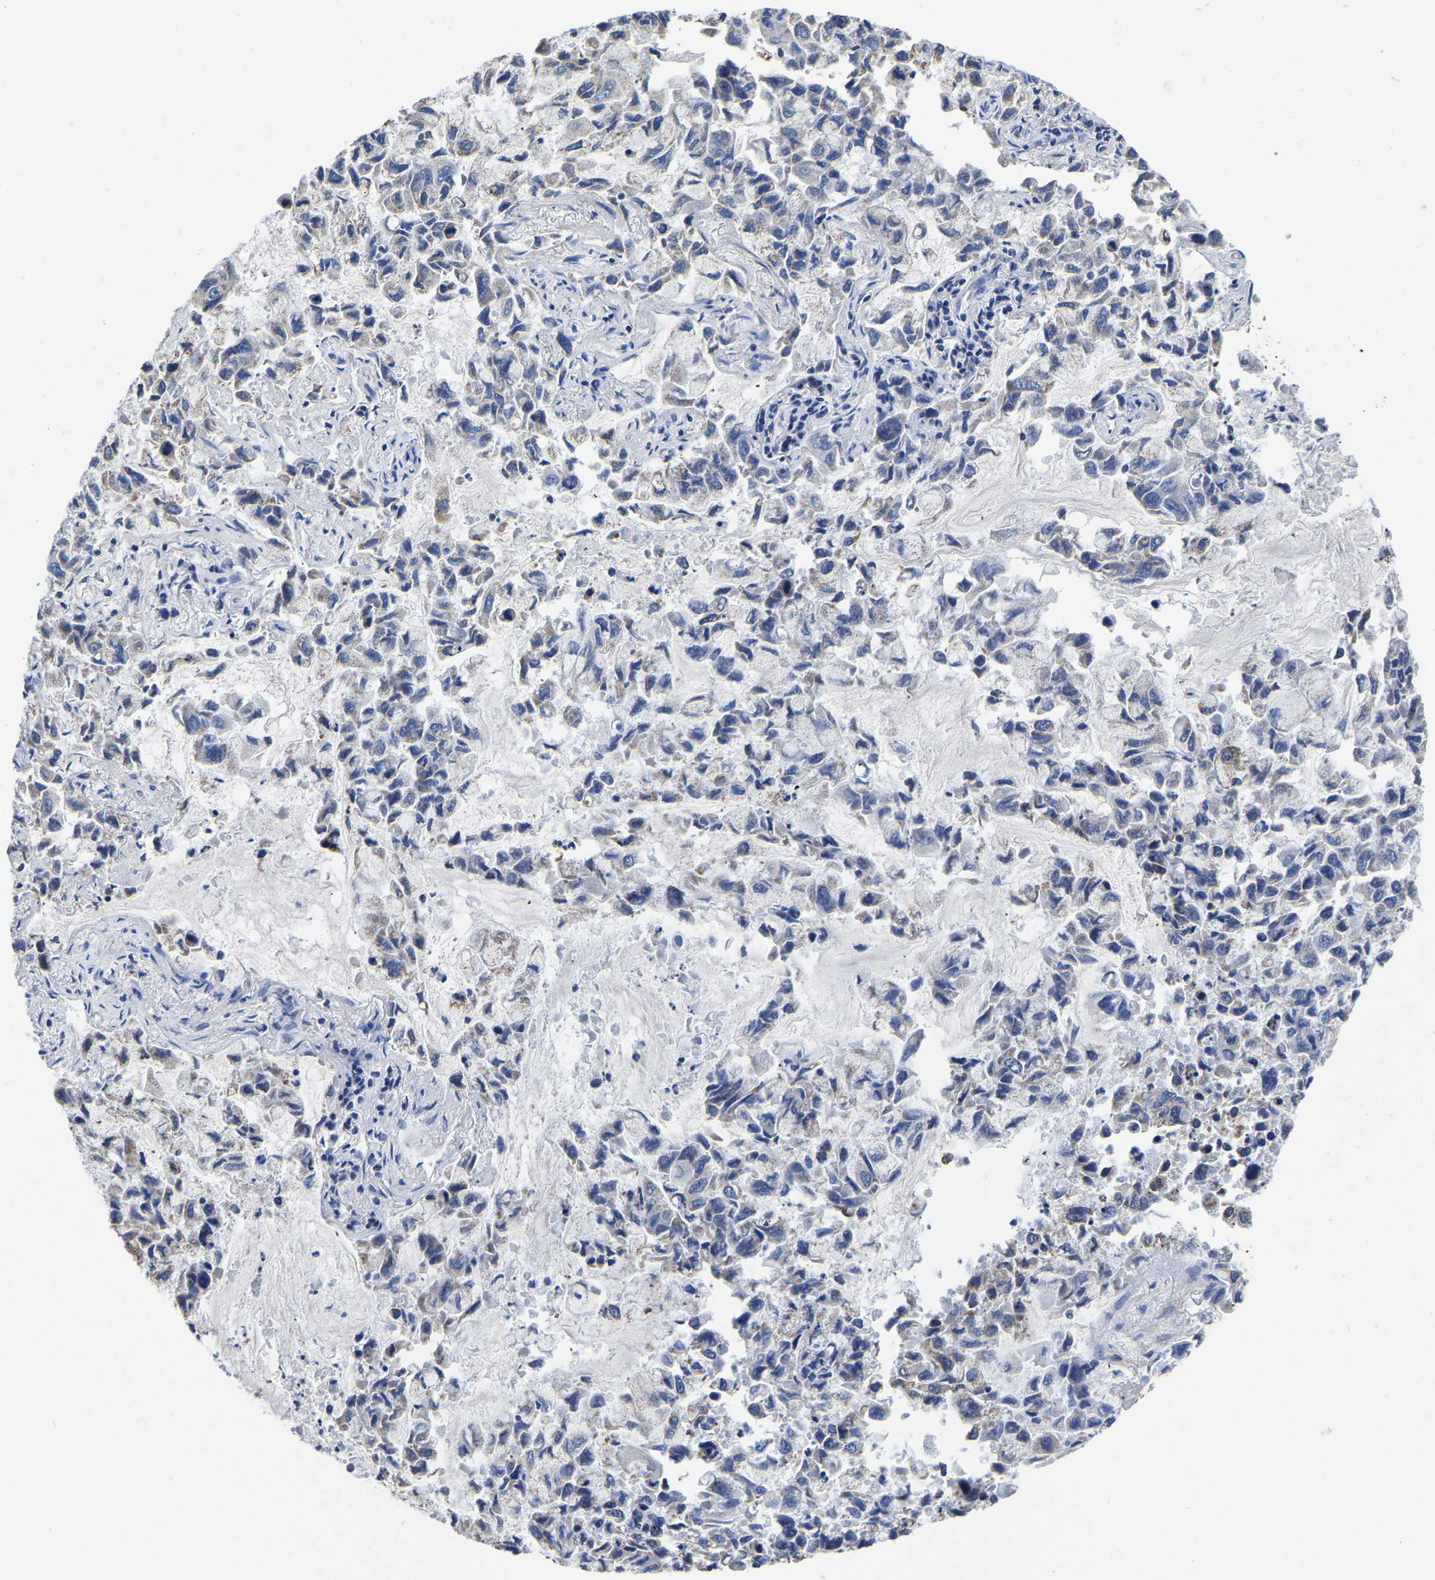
{"staining": {"intensity": "negative", "quantity": "none", "location": "none"}, "tissue": "lung cancer", "cell_type": "Tumor cells", "image_type": "cancer", "snomed": [{"axis": "morphology", "description": "Adenocarcinoma, NOS"}, {"axis": "topography", "description": "Lung"}], "caption": "This is an immunohistochemistry image of human lung cancer. There is no positivity in tumor cells.", "gene": "FGD5", "patient": {"sex": "male", "age": 64}}